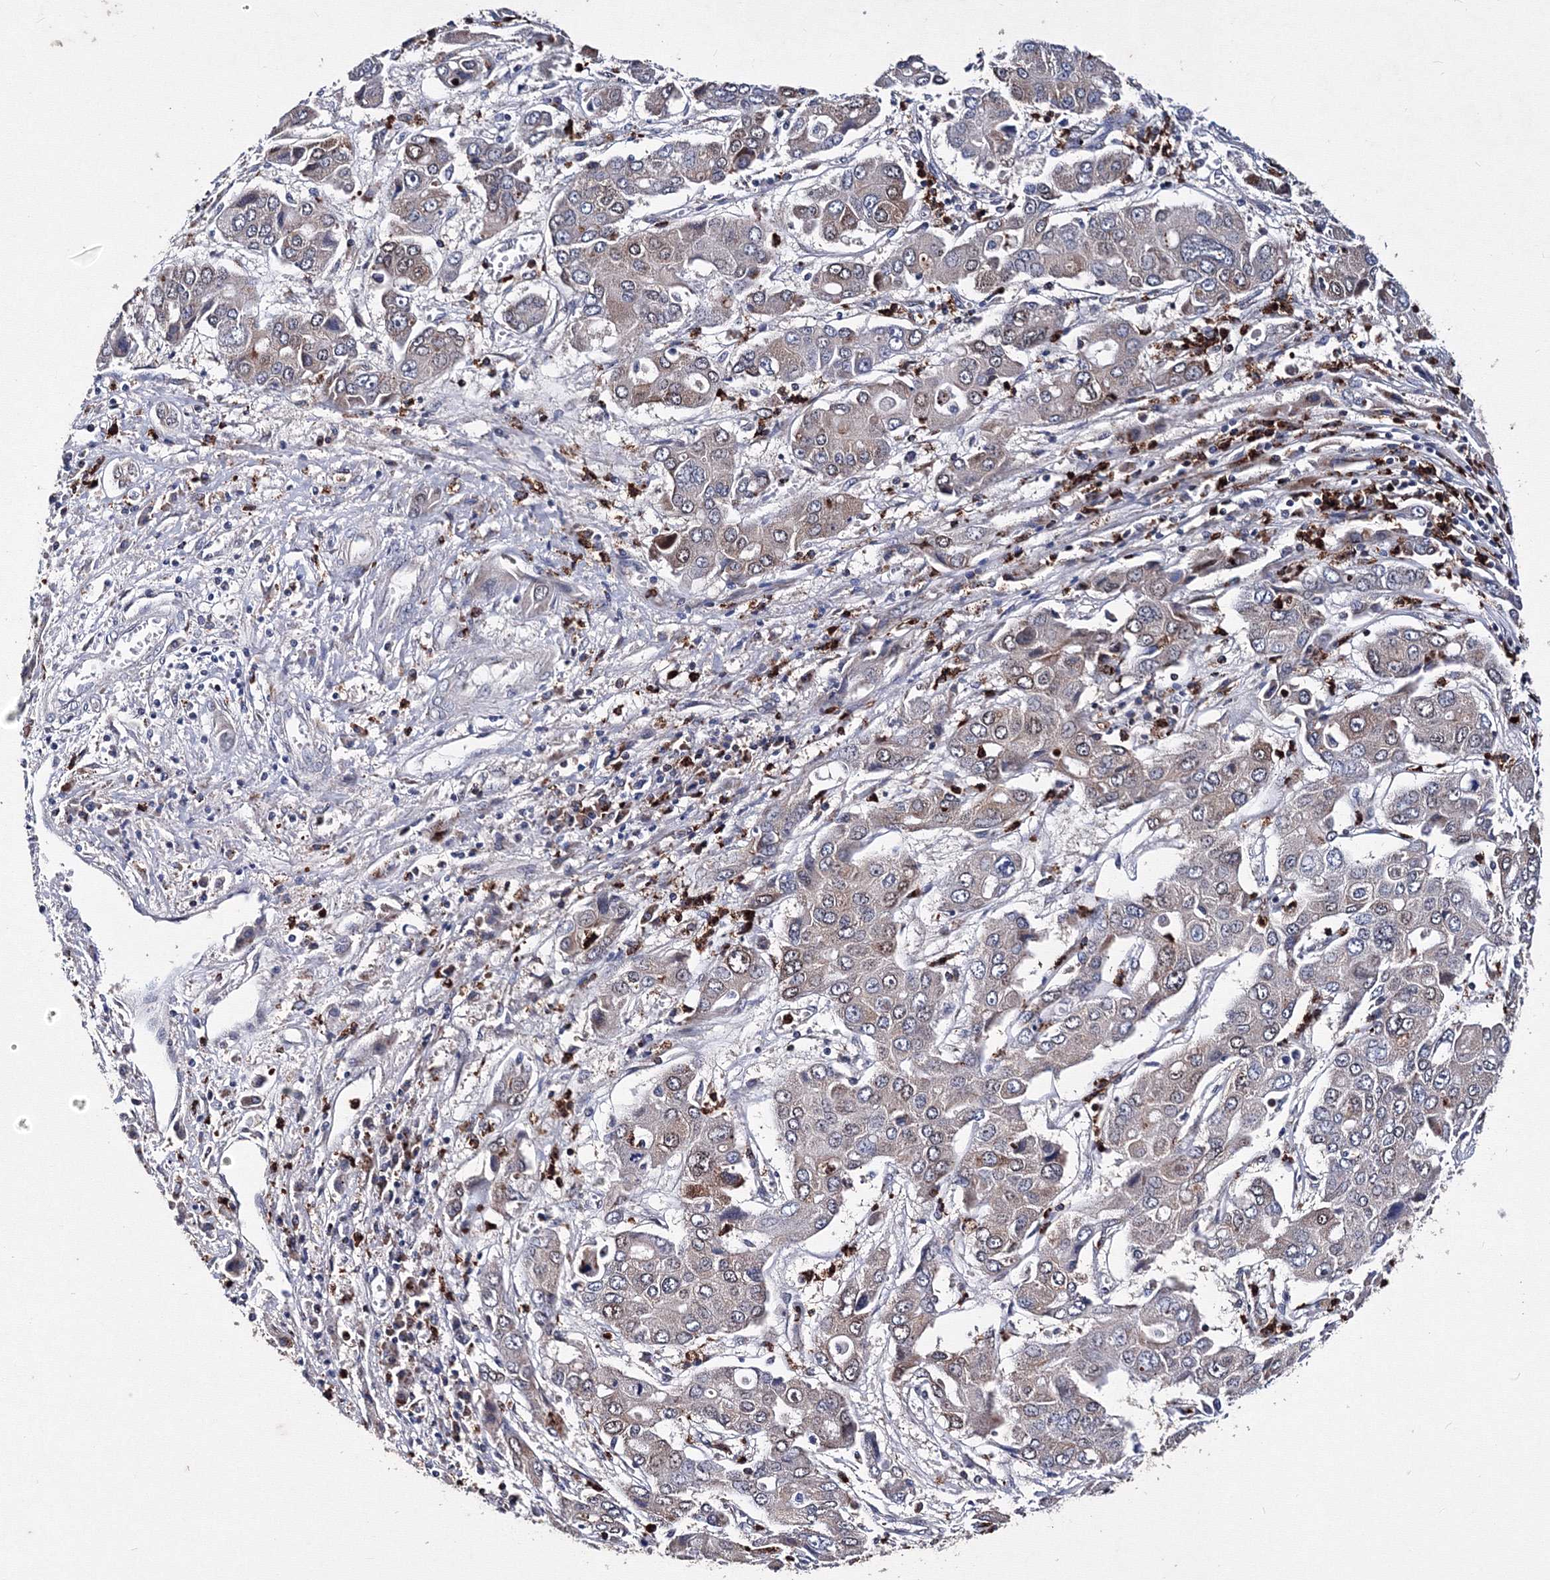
{"staining": {"intensity": "weak", "quantity": "<25%", "location": "cytoplasmic/membranous"}, "tissue": "liver cancer", "cell_type": "Tumor cells", "image_type": "cancer", "snomed": [{"axis": "morphology", "description": "Cholangiocarcinoma"}, {"axis": "topography", "description": "Liver"}], "caption": "The immunohistochemistry (IHC) micrograph has no significant expression in tumor cells of cholangiocarcinoma (liver) tissue.", "gene": "PHYKPL", "patient": {"sex": "male", "age": 67}}